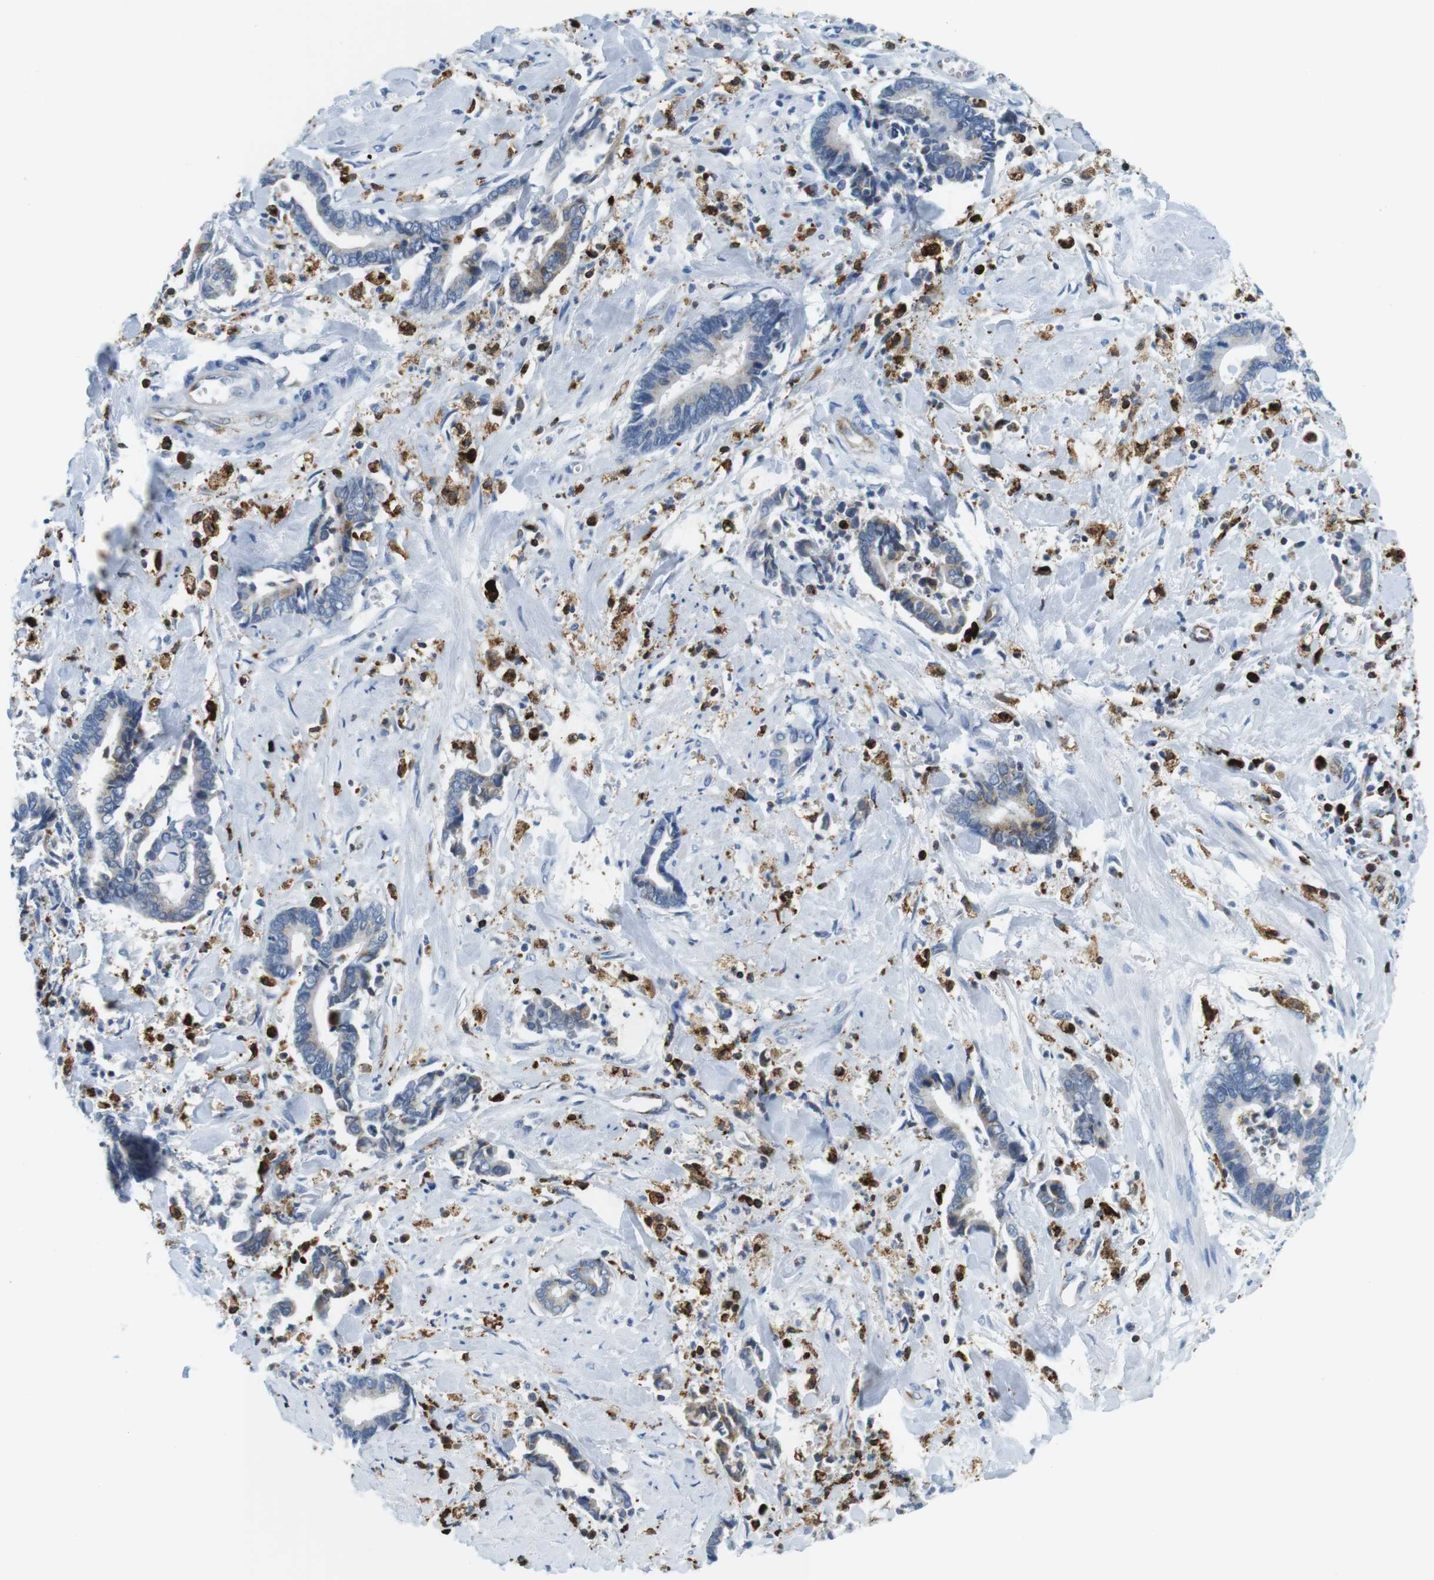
{"staining": {"intensity": "weak", "quantity": "<25%", "location": "cytoplasmic/membranous"}, "tissue": "cervical cancer", "cell_type": "Tumor cells", "image_type": "cancer", "snomed": [{"axis": "morphology", "description": "Adenocarcinoma, NOS"}, {"axis": "topography", "description": "Cervix"}], "caption": "Image shows no significant protein staining in tumor cells of adenocarcinoma (cervical).", "gene": "CIITA", "patient": {"sex": "female", "age": 44}}